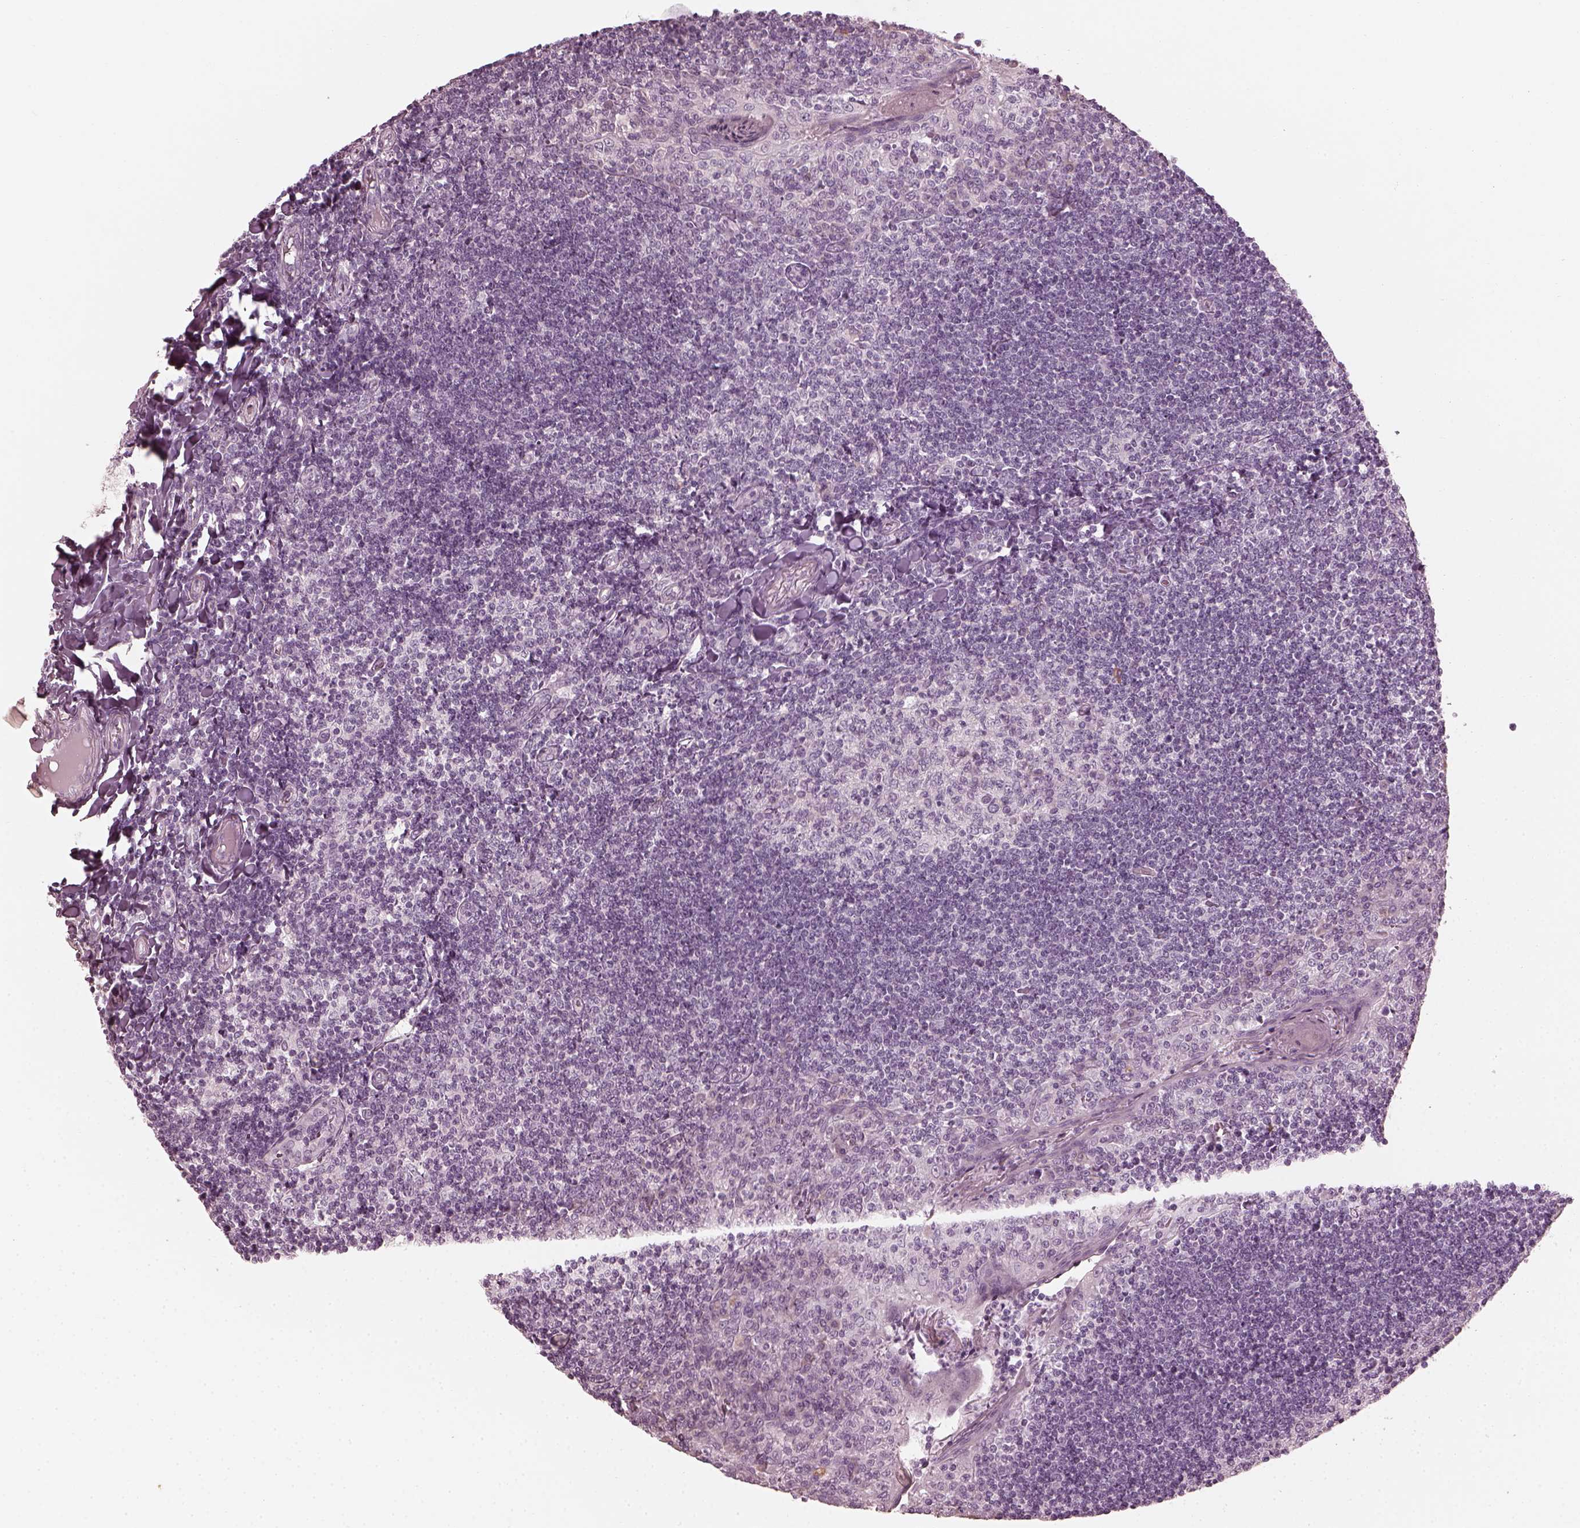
{"staining": {"intensity": "negative", "quantity": "none", "location": "none"}, "tissue": "tonsil", "cell_type": "Germinal center cells", "image_type": "normal", "snomed": [{"axis": "morphology", "description": "Normal tissue, NOS"}, {"axis": "topography", "description": "Tonsil"}], "caption": "Tonsil stained for a protein using immunohistochemistry (IHC) reveals no expression germinal center cells.", "gene": "SAXO2", "patient": {"sex": "female", "age": 12}}